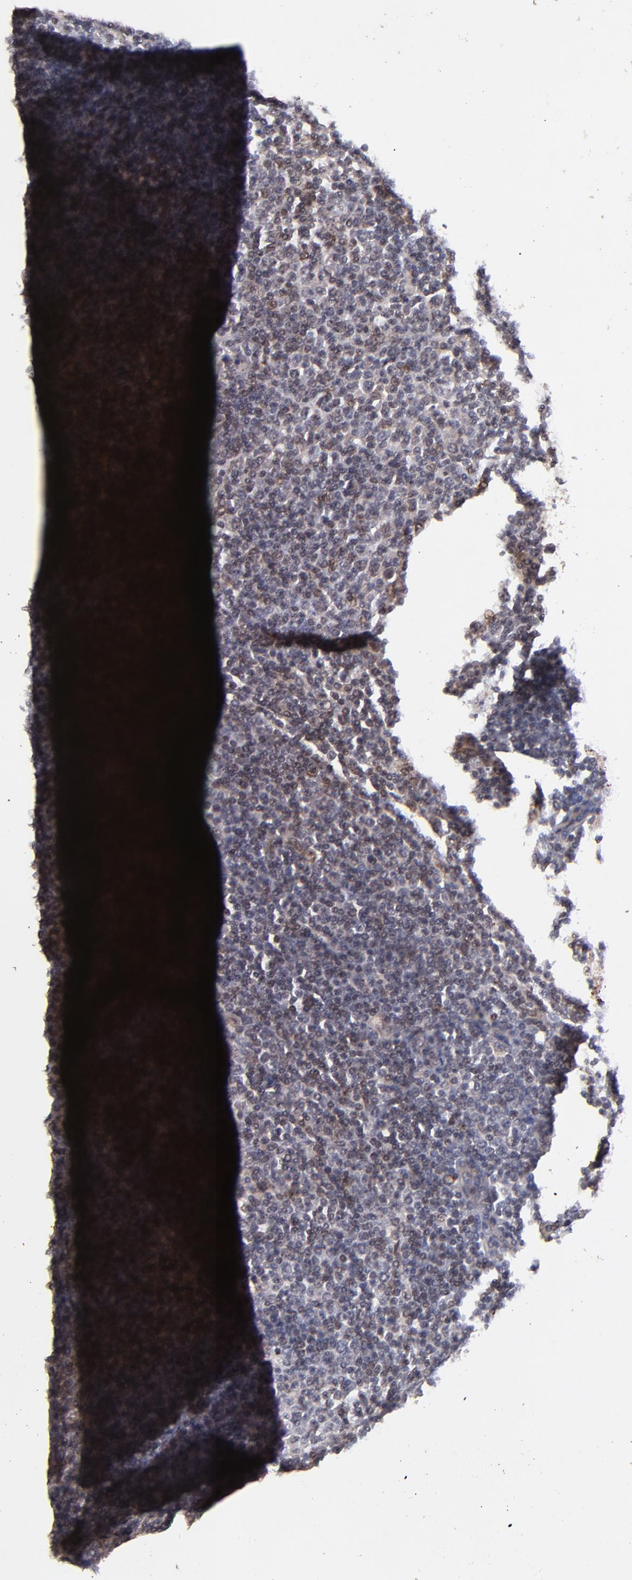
{"staining": {"intensity": "weak", "quantity": "25%-75%", "location": "nuclear"}, "tissue": "lymphoma", "cell_type": "Tumor cells", "image_type": "cancer", "snomed": [{"axis": "morphology", "description": "Malignant lymphoma, non-Hodgkin's type, Low grade"}, {"axis": "topography", "description": "Lymph node"}], "caption": "A photomicrograph of malignant lymphoma, non-Hodgkin's type (low-grade) stained for a protein shows weak nuclear brown staining in tumor cells. The protein is stained brown, and the nuclei are stained in blue (DAB IHC with brightfield microscopy, high magnification).", "gene": "ZFP92", "patient": {"sex": "male", "age": 70}}